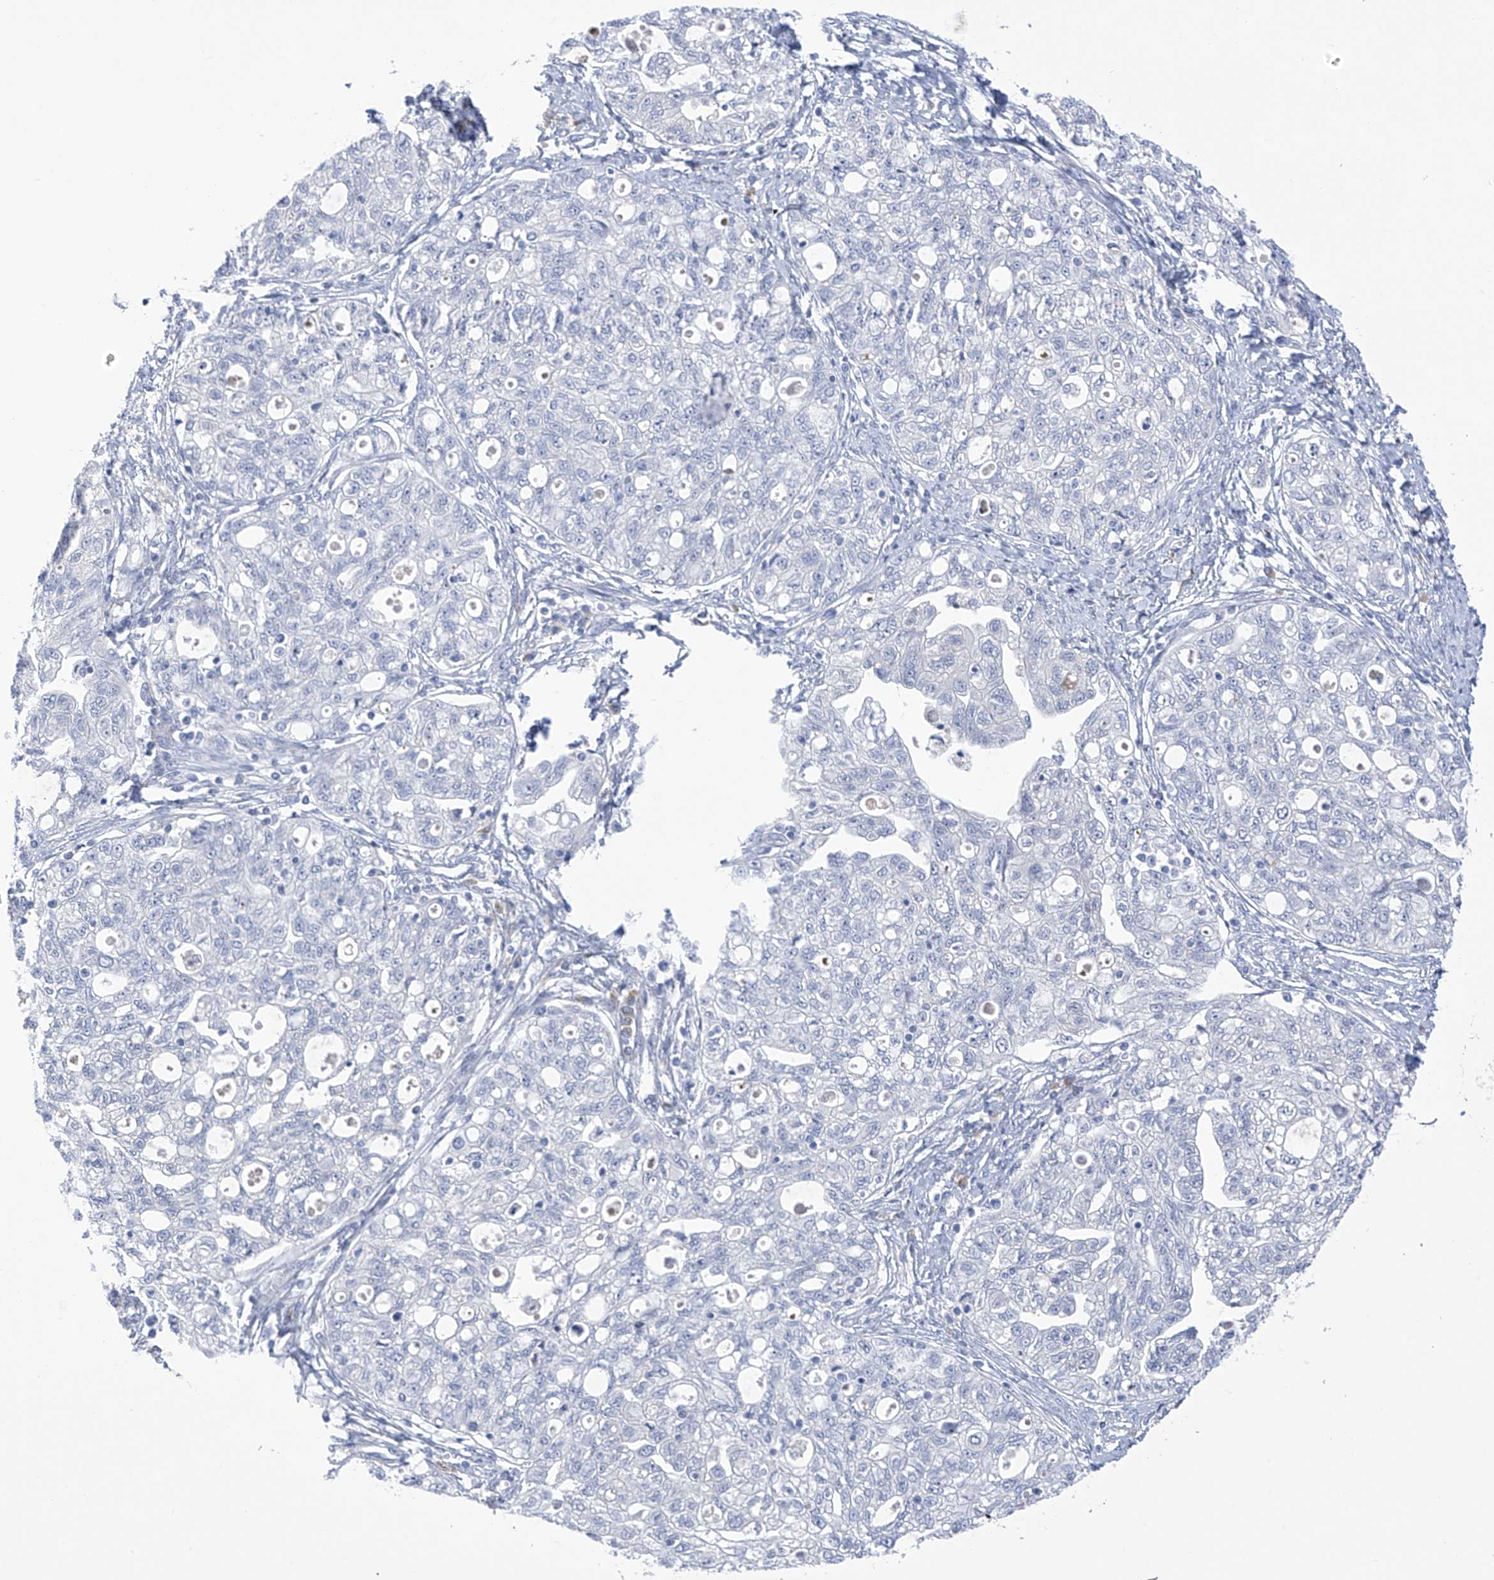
{"staining": {"intensity": "negative", "quantity": "none", "location": "none"}, "tissue": "ovarian cancer", "cell_type": "Tumor cells", "image_type": "cancer", "snomed": [{"axis": "morphology", "description": "Carcinoma, NOS"}, {"axis": "morphology", "description": "Cystadenocarcinoma, serous, NOS"}, {"axis": "topography", "description": "Ovary"}], "caption": "A photomicrograph of human ovarian serous cystadenocarcinoma is negative for staining in tumor cells. (DAB immunohistochemistry visualized using brightfield microscopy, high magnification).", "gene": "SLCO4A1", "patient": {"sex": "female", "age": 69}}